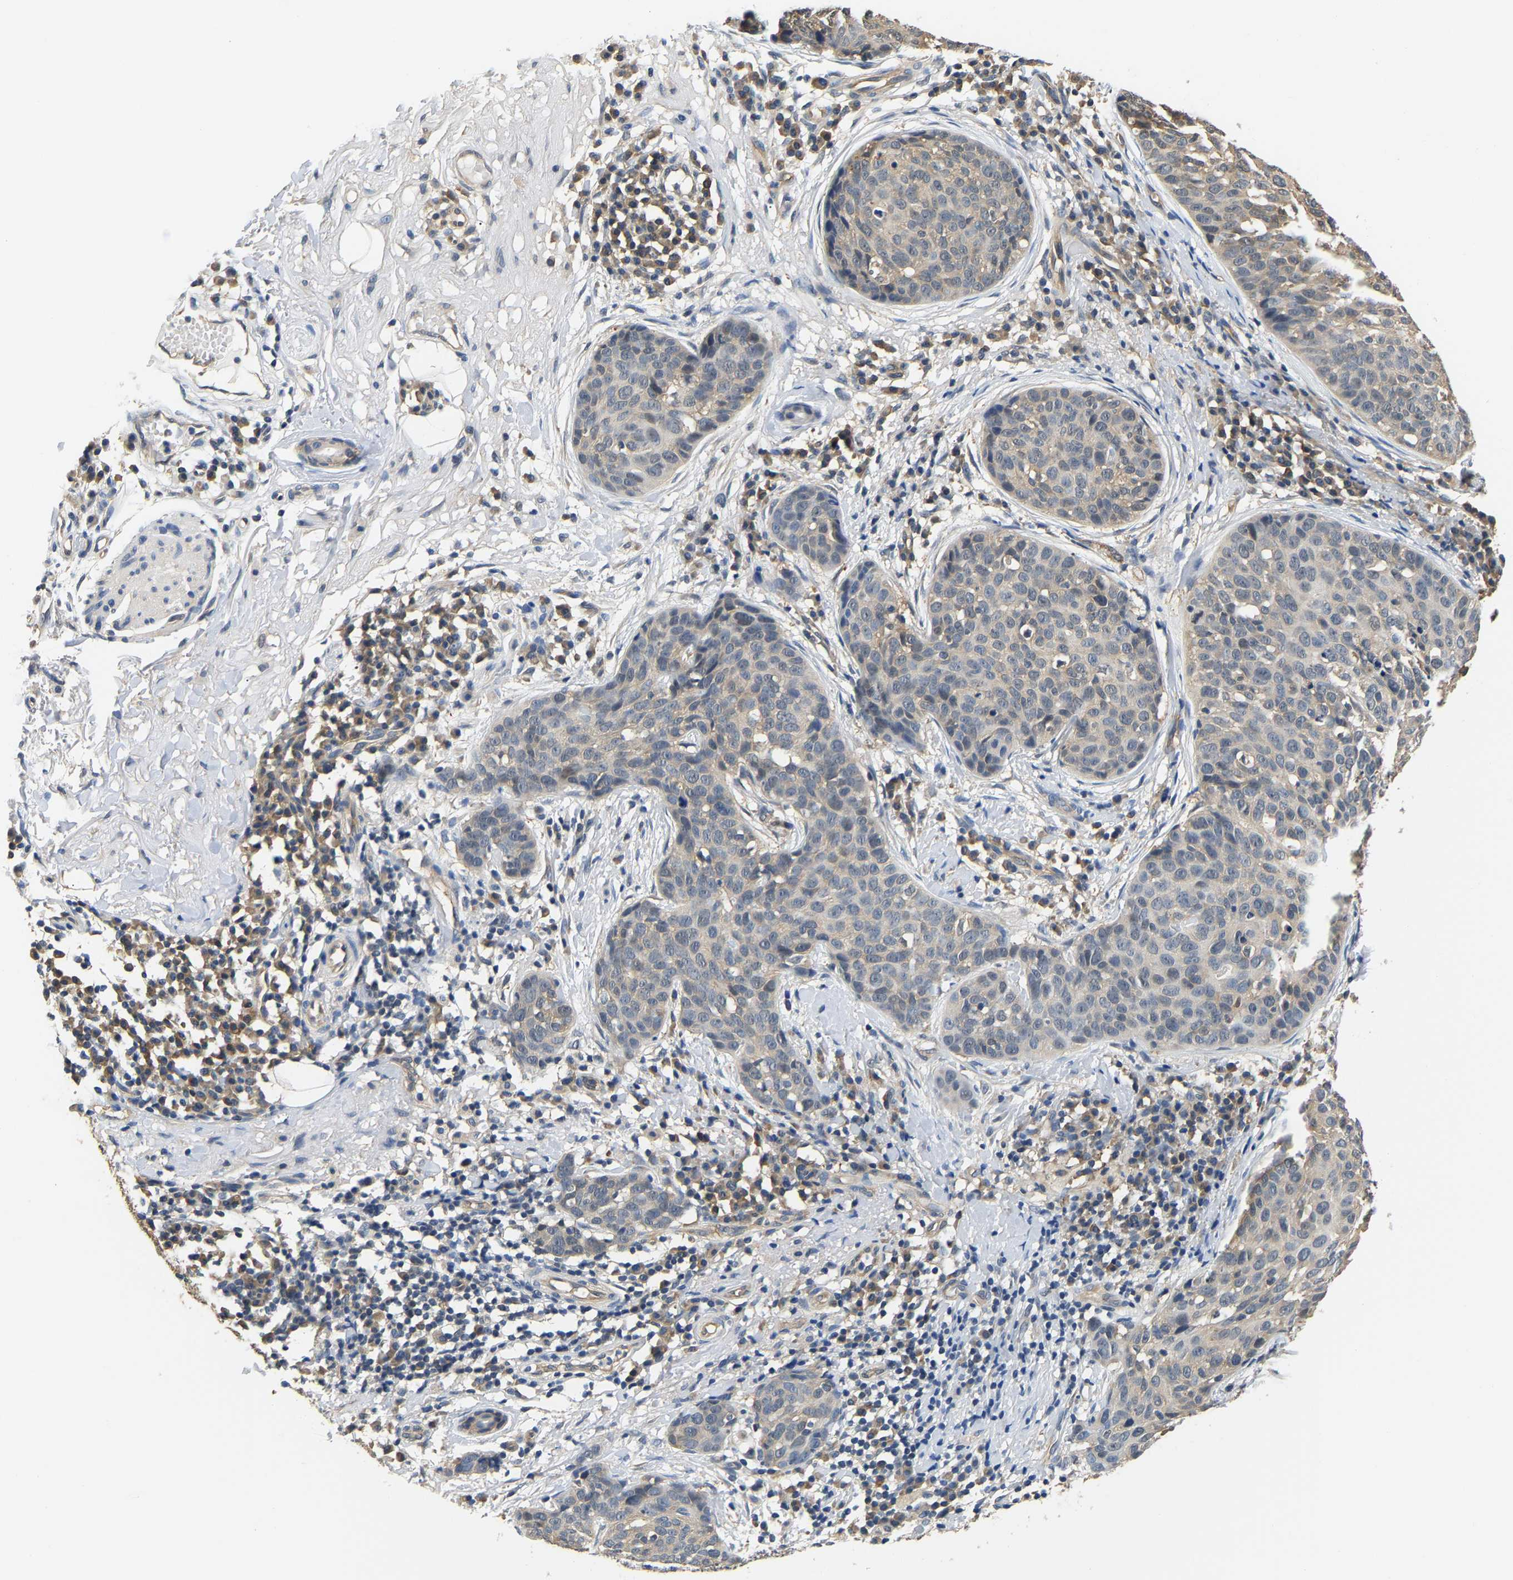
{"staining": {"intensity": "weak", "quantity": "<25%", "location": "cytoplasmic/membranous"}, "tissue": "skin cancer", "cell_type": "Tumor cells", "image_type": "cancer", "snomed": [{"axis": "morphology", "description": "Squamous cell carcinoma in situ, NOS"}, {"axis": "morphology", "description": "Squamous cell carcinoma, NOS"}, {"axis": "topography", "description": "Skin"}], "caption": "This is a image of immunohistochemistry staining of skin cancer (squamous cell carcinoma in situ), which shows no expression in tumor cells.", "gene": "ARHGEF12", "patient": {"sex": "male", "age": 93}}